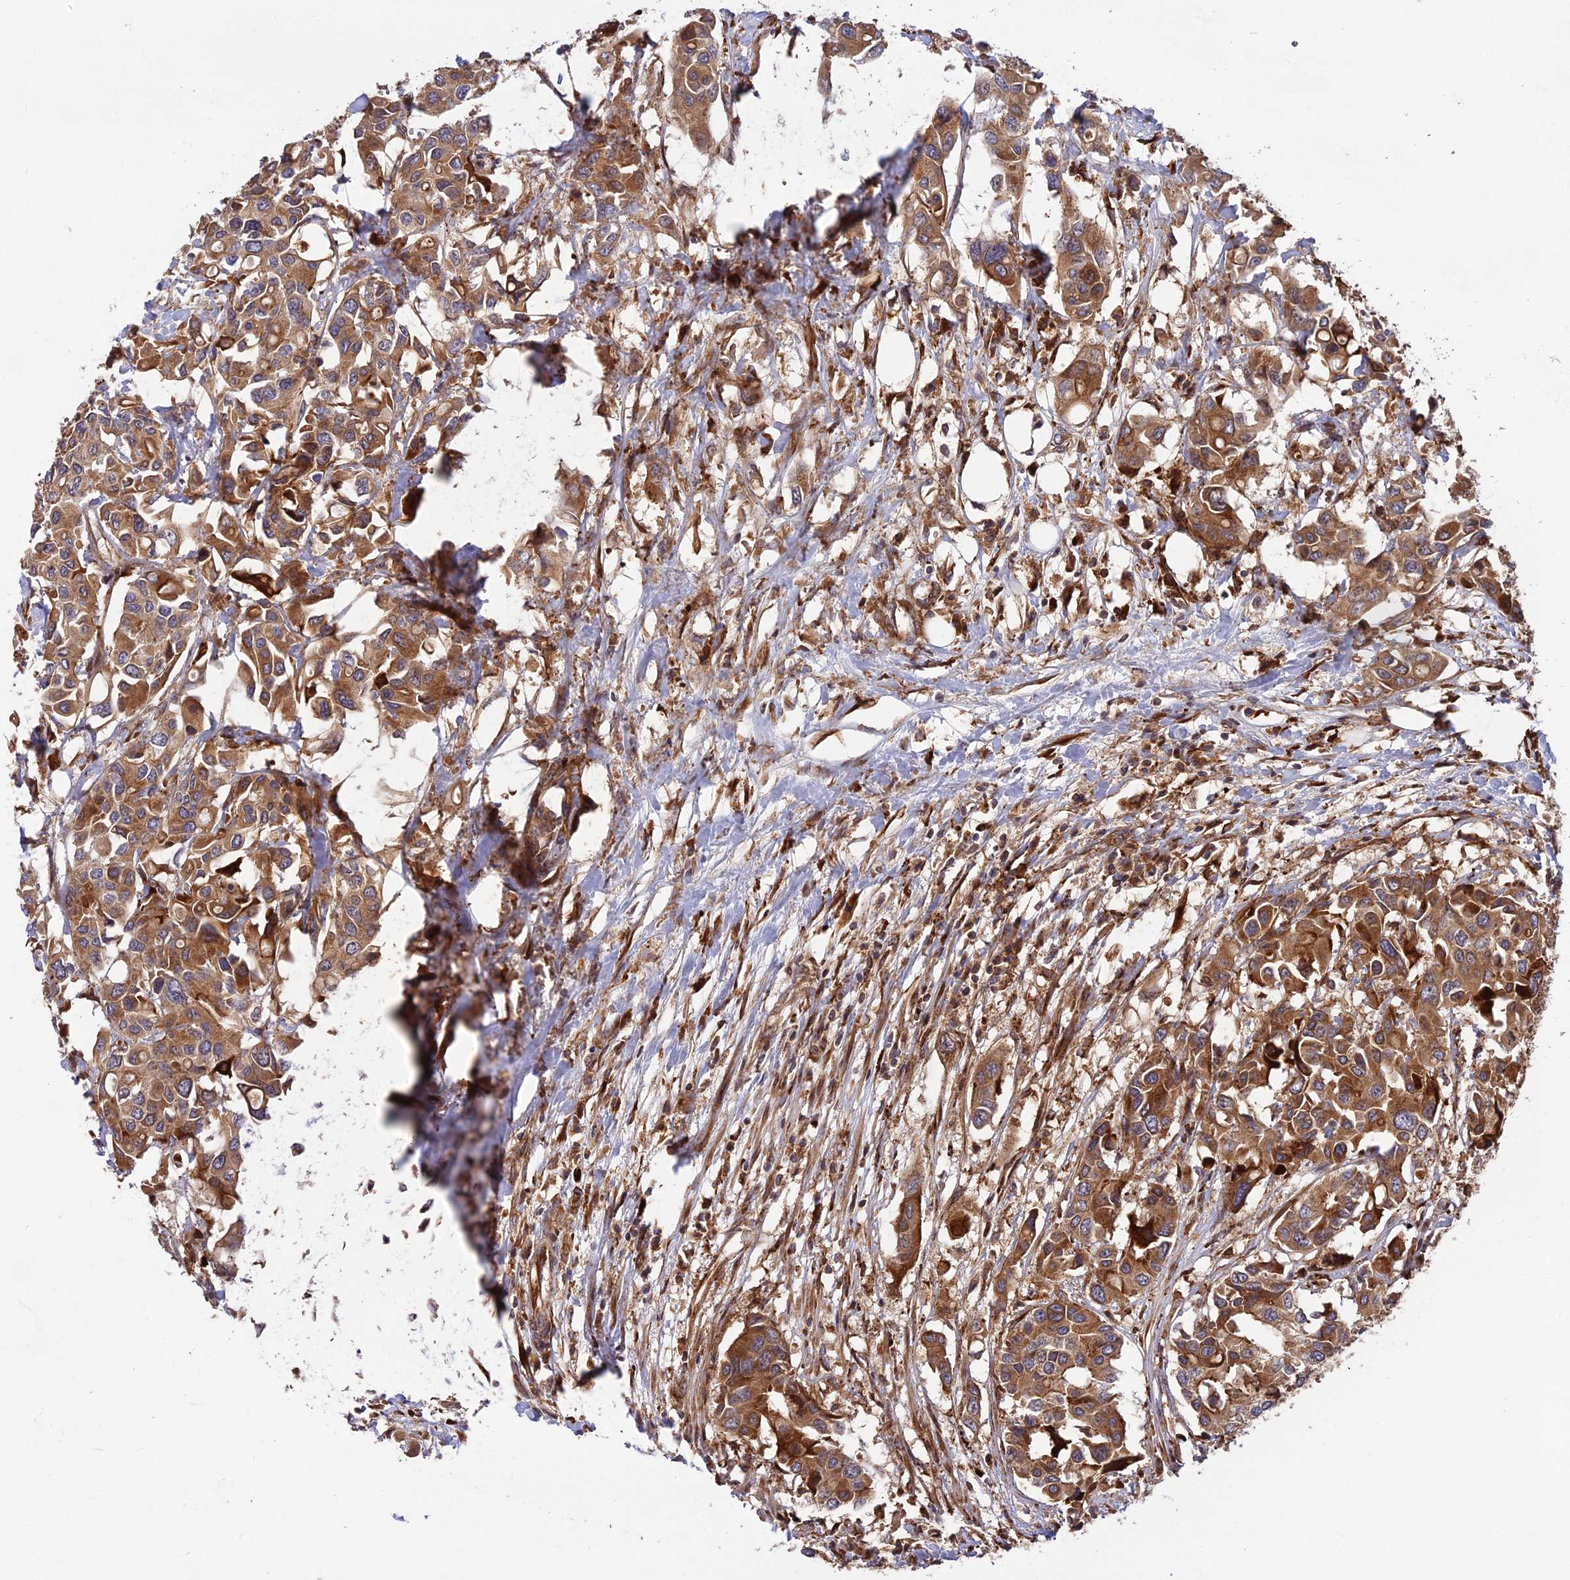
{"staining": {"intensity": "strong", "quantity": ">75%", "location": "cytoplasmic/membranous"}, "tissue": "colorectal cancer", "cell_type": "Tumor cells", "image_type": "cancer", "snomed": [{"axis": "morphology", "description": "Adenocarcinoma, NOS"}, {"axis": "topography", "description": "Colon"}], "caption": "Protein analysis of colorectal cancer (adenocarcinoma) tissue exhibits strong cytoplasmic/membranous positivity in about >75% of tumor cells.", "gene": "ROCK1", "patient": {"sex": "male", "age": 77}}